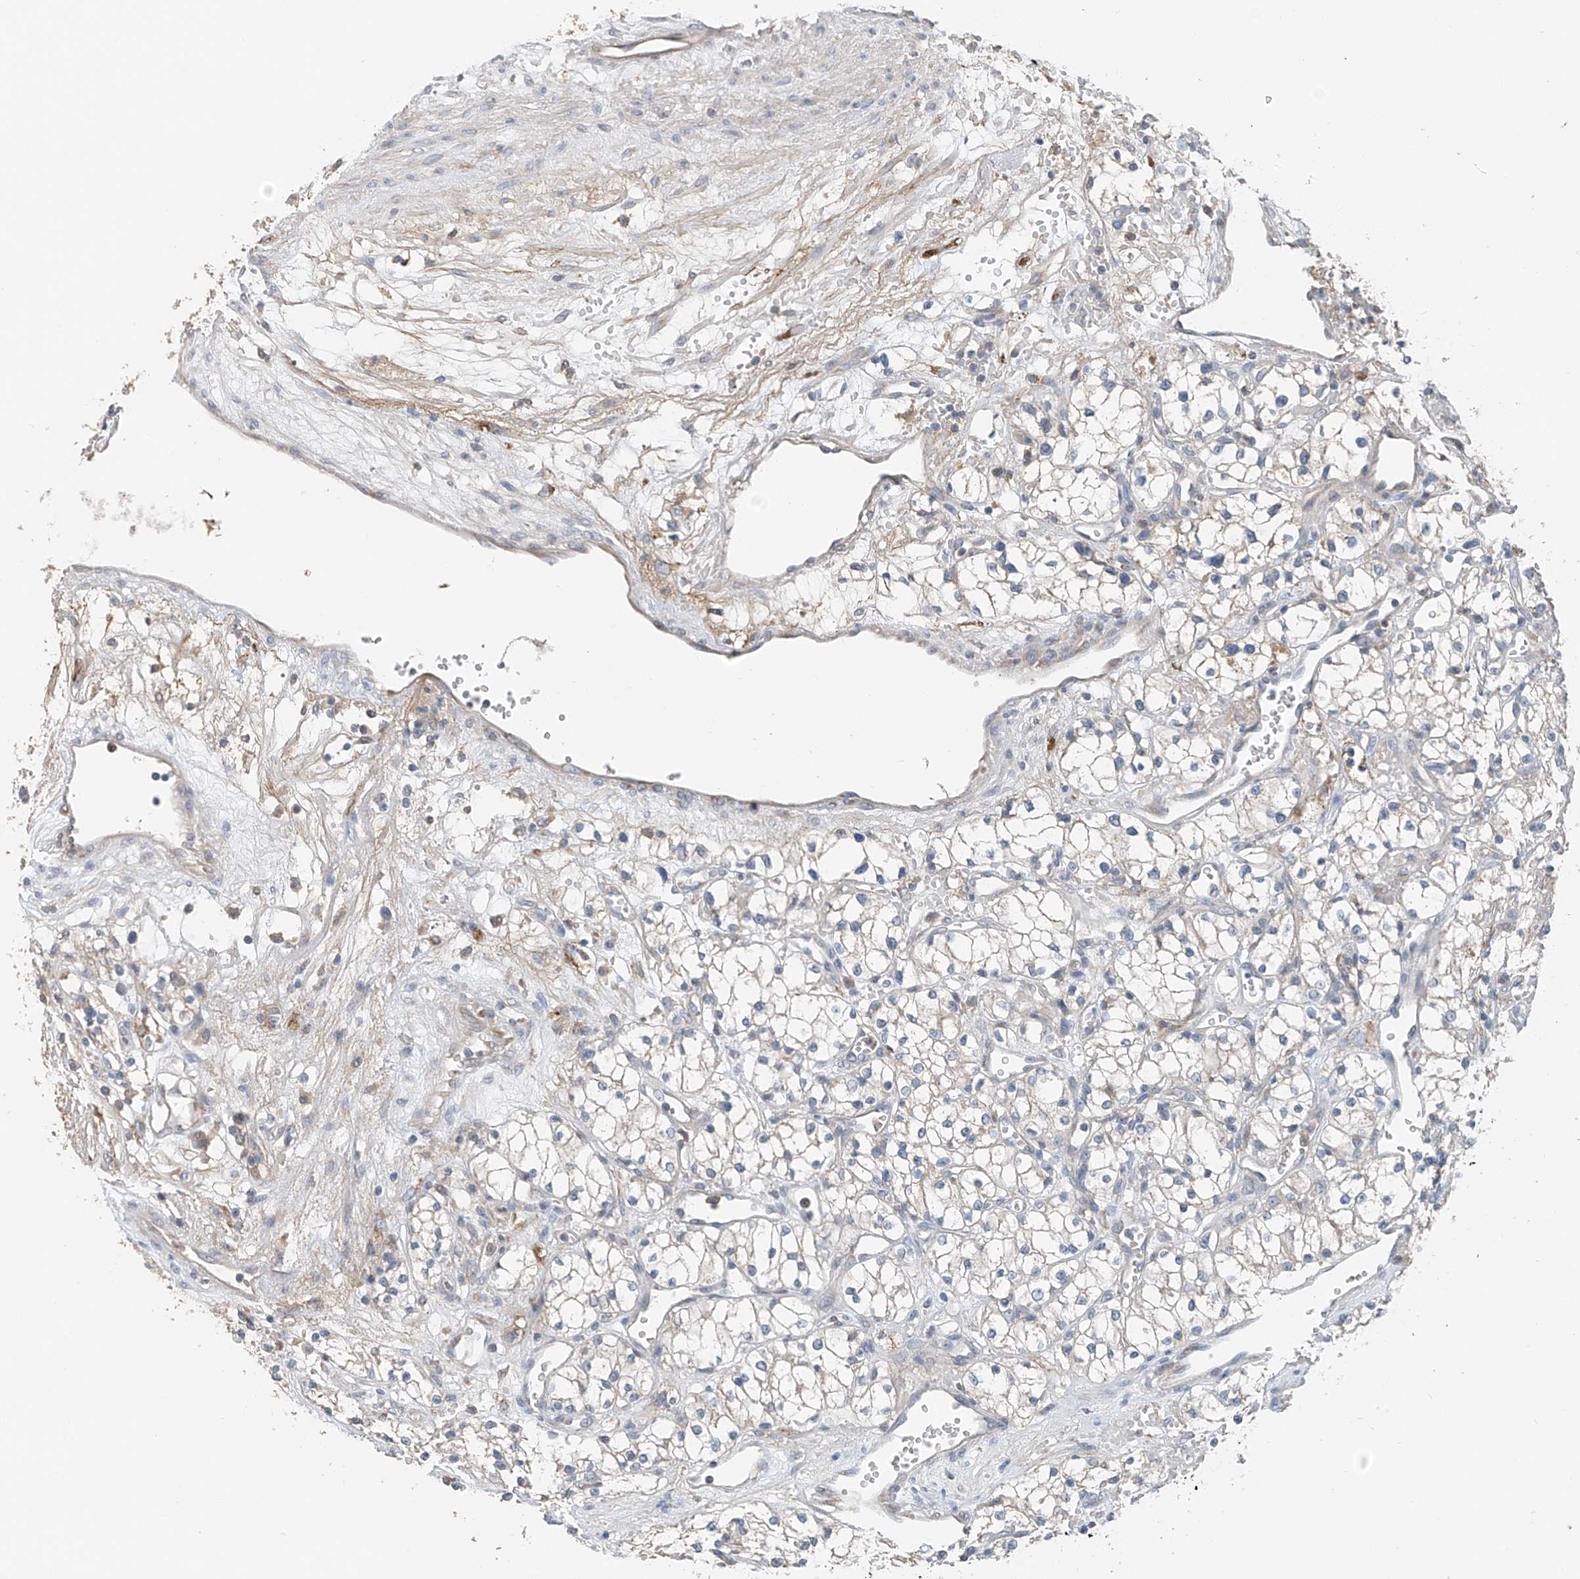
{"staining": {"intensity": "negative", "quantity": "none", "location": "none"}, "tissue": "renal cancer", "cell_type": "Tumor cells", "image_type": "cancer", "snomed": [{"axis": "morphology", "description": "Adenocarcinoma, NOS"}, {"axis": "topography", "description": "Kidney"}], "caption": "Image shows no protein positivity in tumor cells of renal cancer tissue. (DAB (3,3'-diaminobenzidine) immunohistochemistry, high magnification).", "gene": "GALNTL6", "patient": {"sex": "male", "age": 59}}